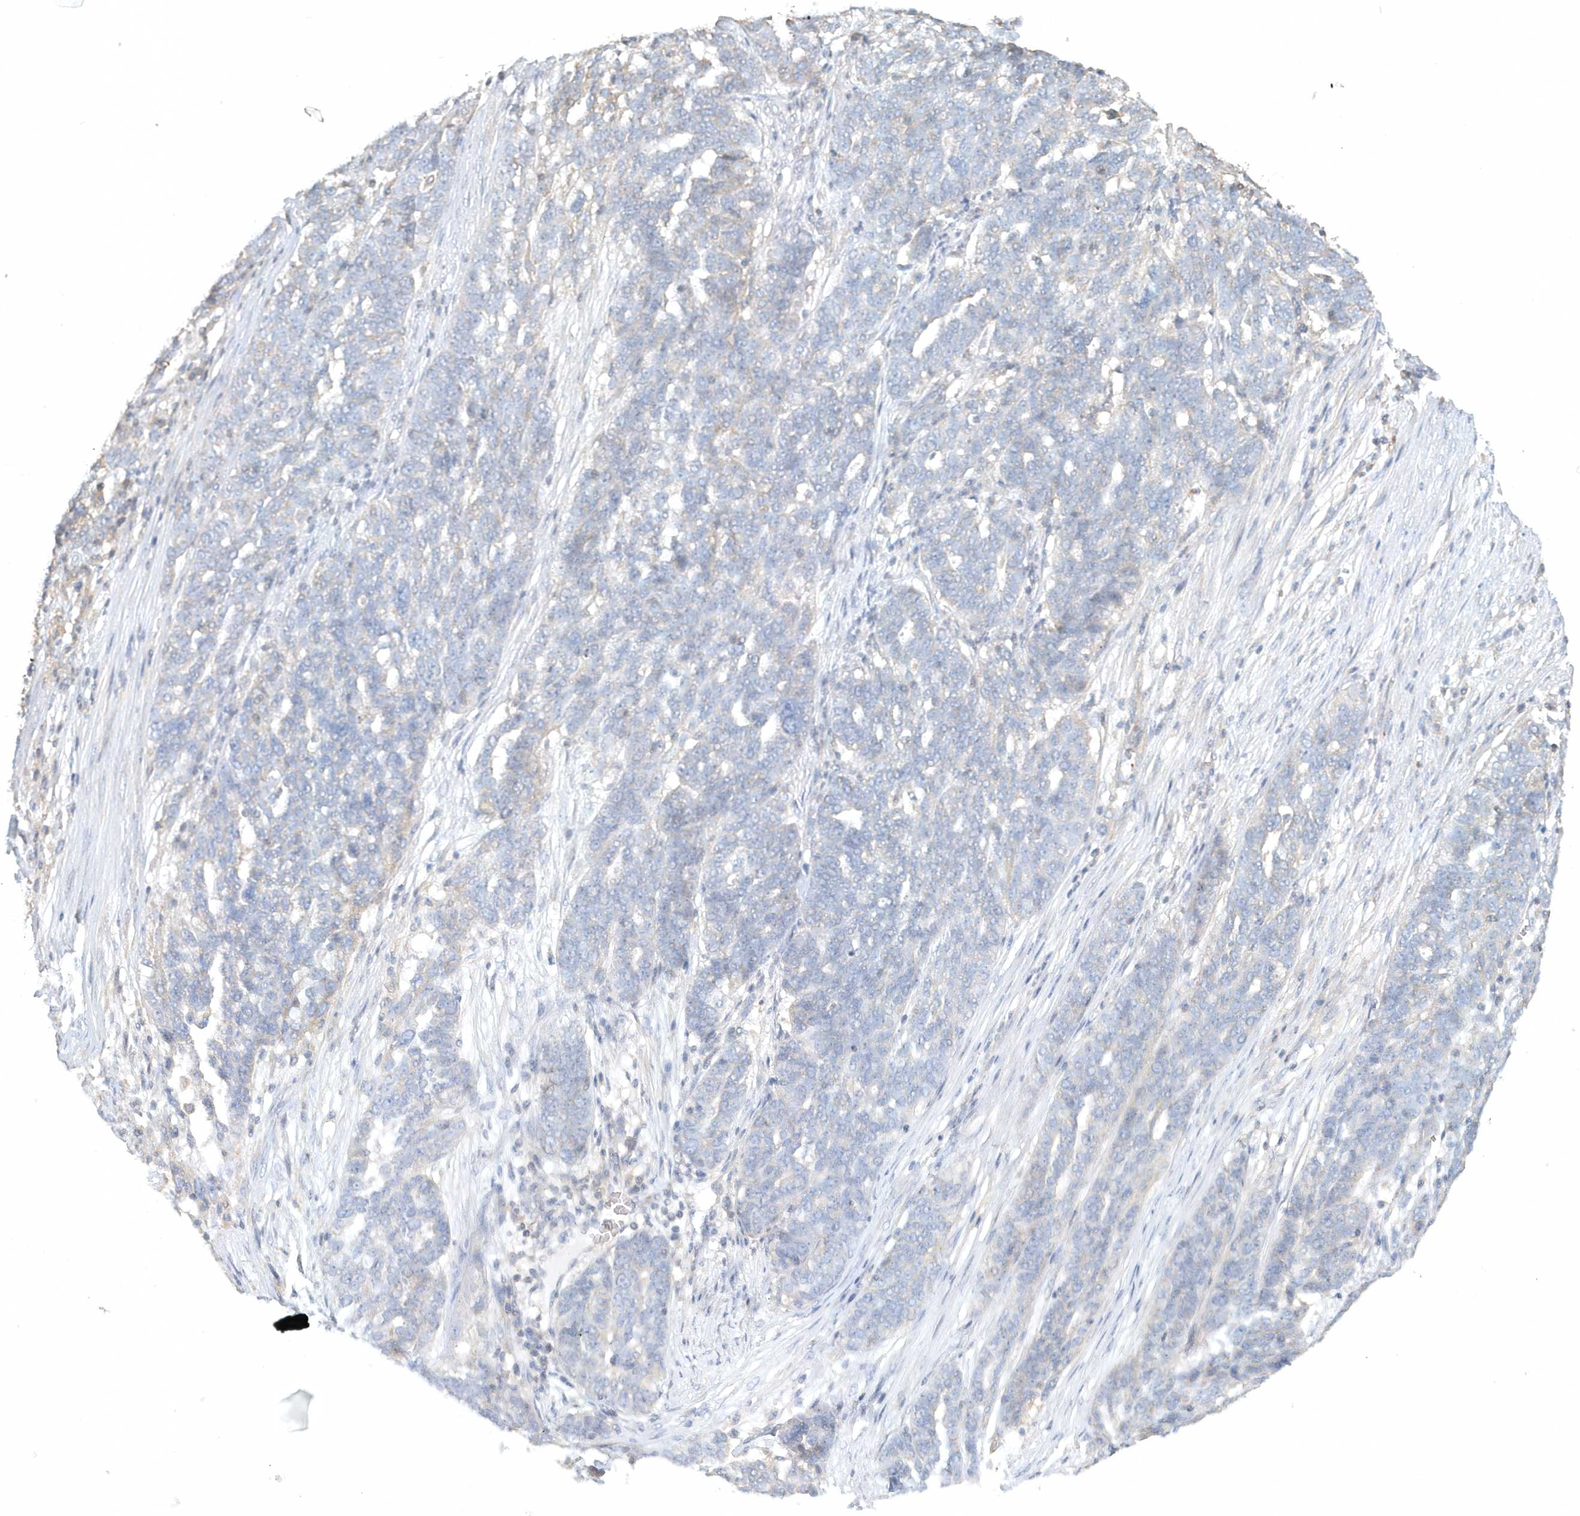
{"staining": {"intensity": "negative", "quantity": "none", "location": "none"}, "tissue": "ovarian cancer", "cell_type": "Tumor cells", "image_type": "cancer", "snomed": [{"axis": "morphology", "description": "Cystadenocarcinoma, serous, NOS"}, {"axis": "topography", "description": "Ovary"}], "caption": "This is an immunohistochemistry (IHC) micrograph of serous cystadenocarcinoma (ovarian). There is no positivity in tumor cells.", "gene": "MMRN1", "patient": {"sex": "female", "age": 59}}